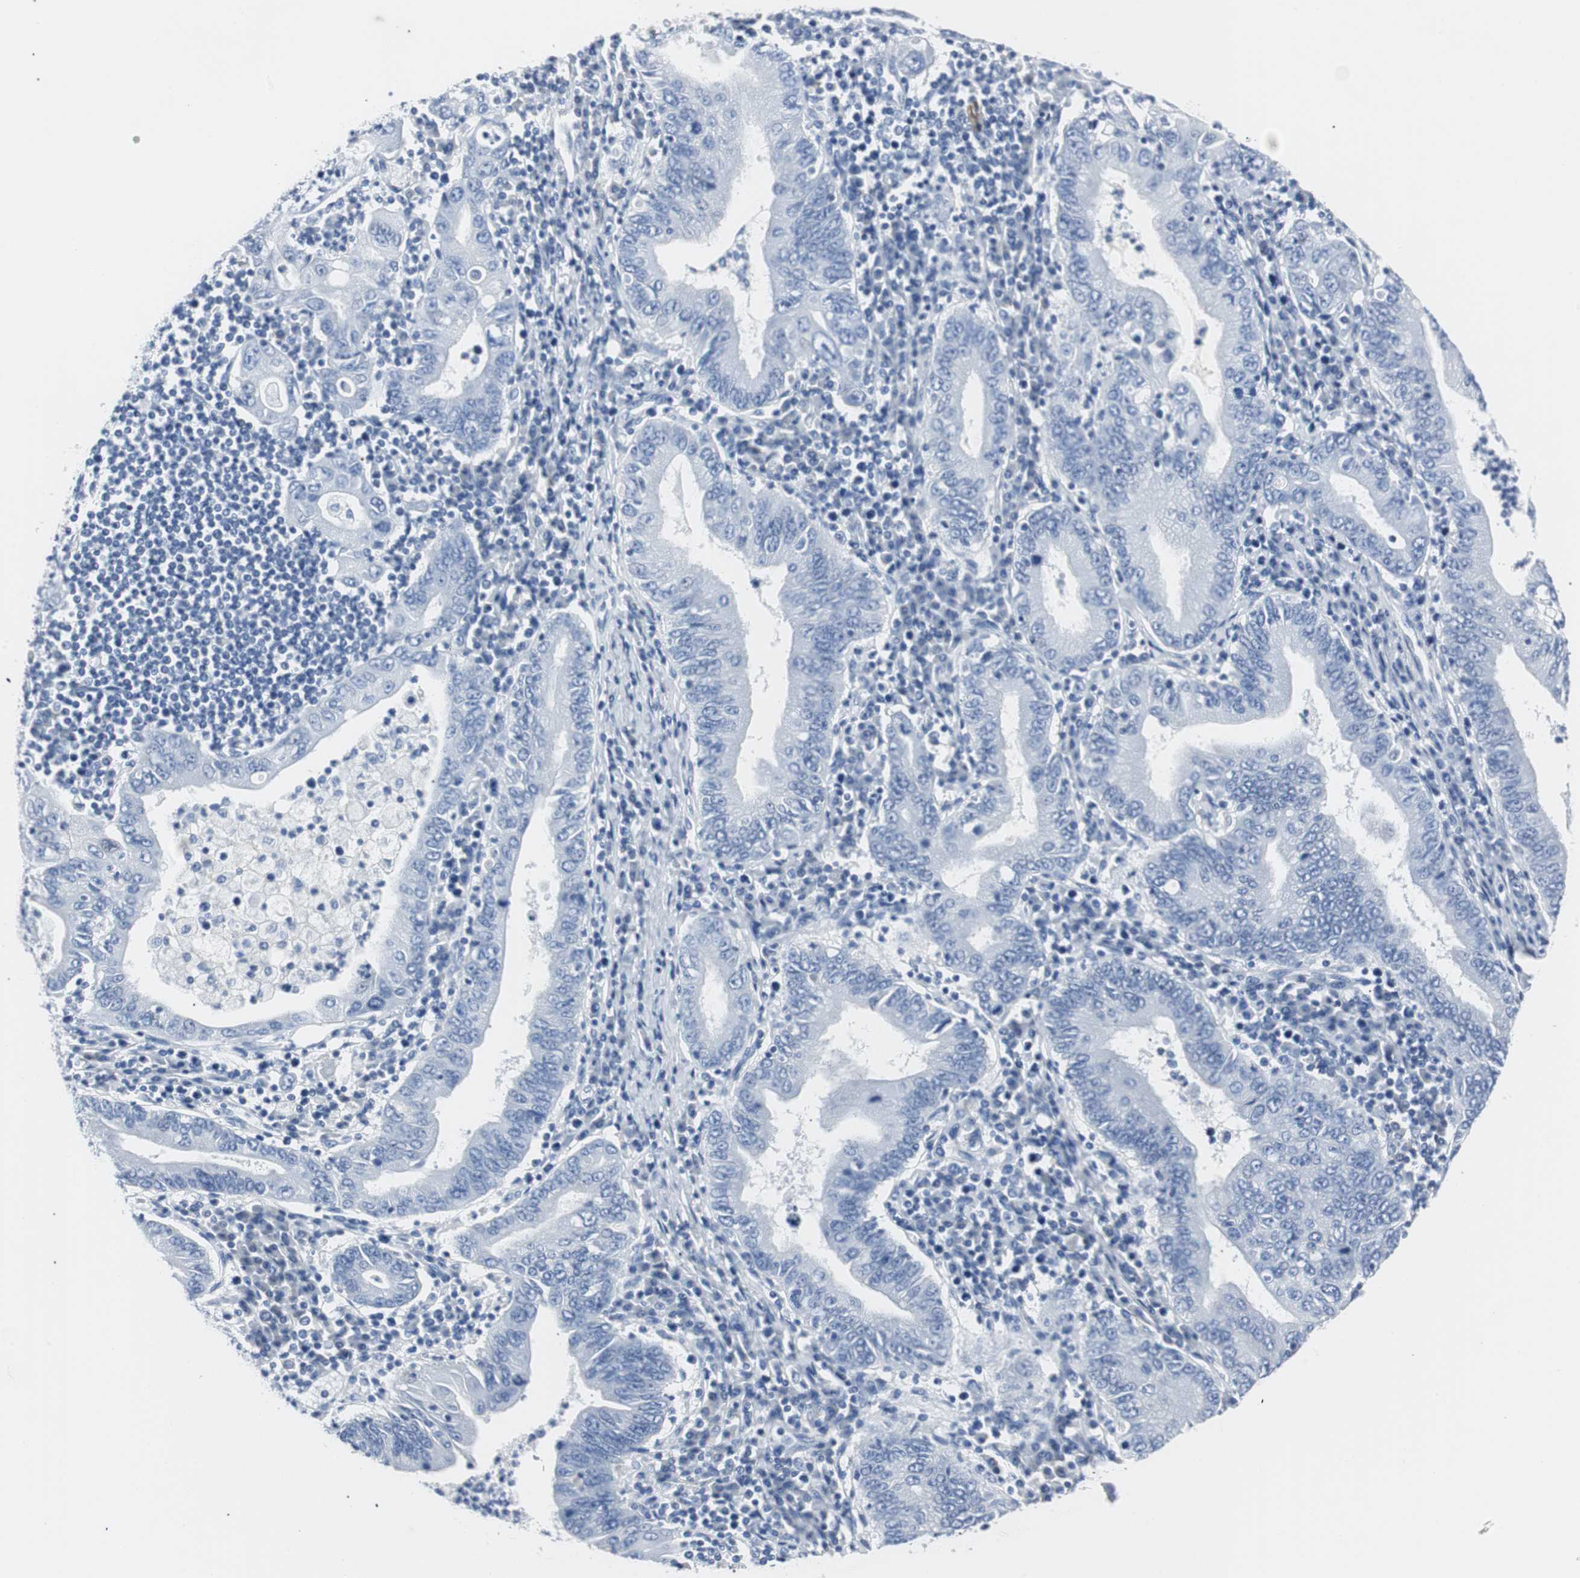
{"staining": {"intensity": "negative", "quantity": "none", "location": "none"}, "tissue": "stomach cancer", "cell_type": "Tumor cells", "image_type": "cancer", "snomed": [{"axis": "morphology", "description": "Normal tissue, NOS"}, {"axis": "morphology", "description": "Adenocarcinoma, NOS"}, {"axis": "topography", "description": "Esophagus"}, {"axis": "topography", "description": "Stomach, upper"}, {"axis": "topography", "description": "Peripheral nerve tissue"}], "caption": "Immunohistochemical staining of human stomach adenocarcinoma exhibits no significant expression in tumor cells.", "gene": "GAP43", "patient": {"sex": "male", "age": 62}}